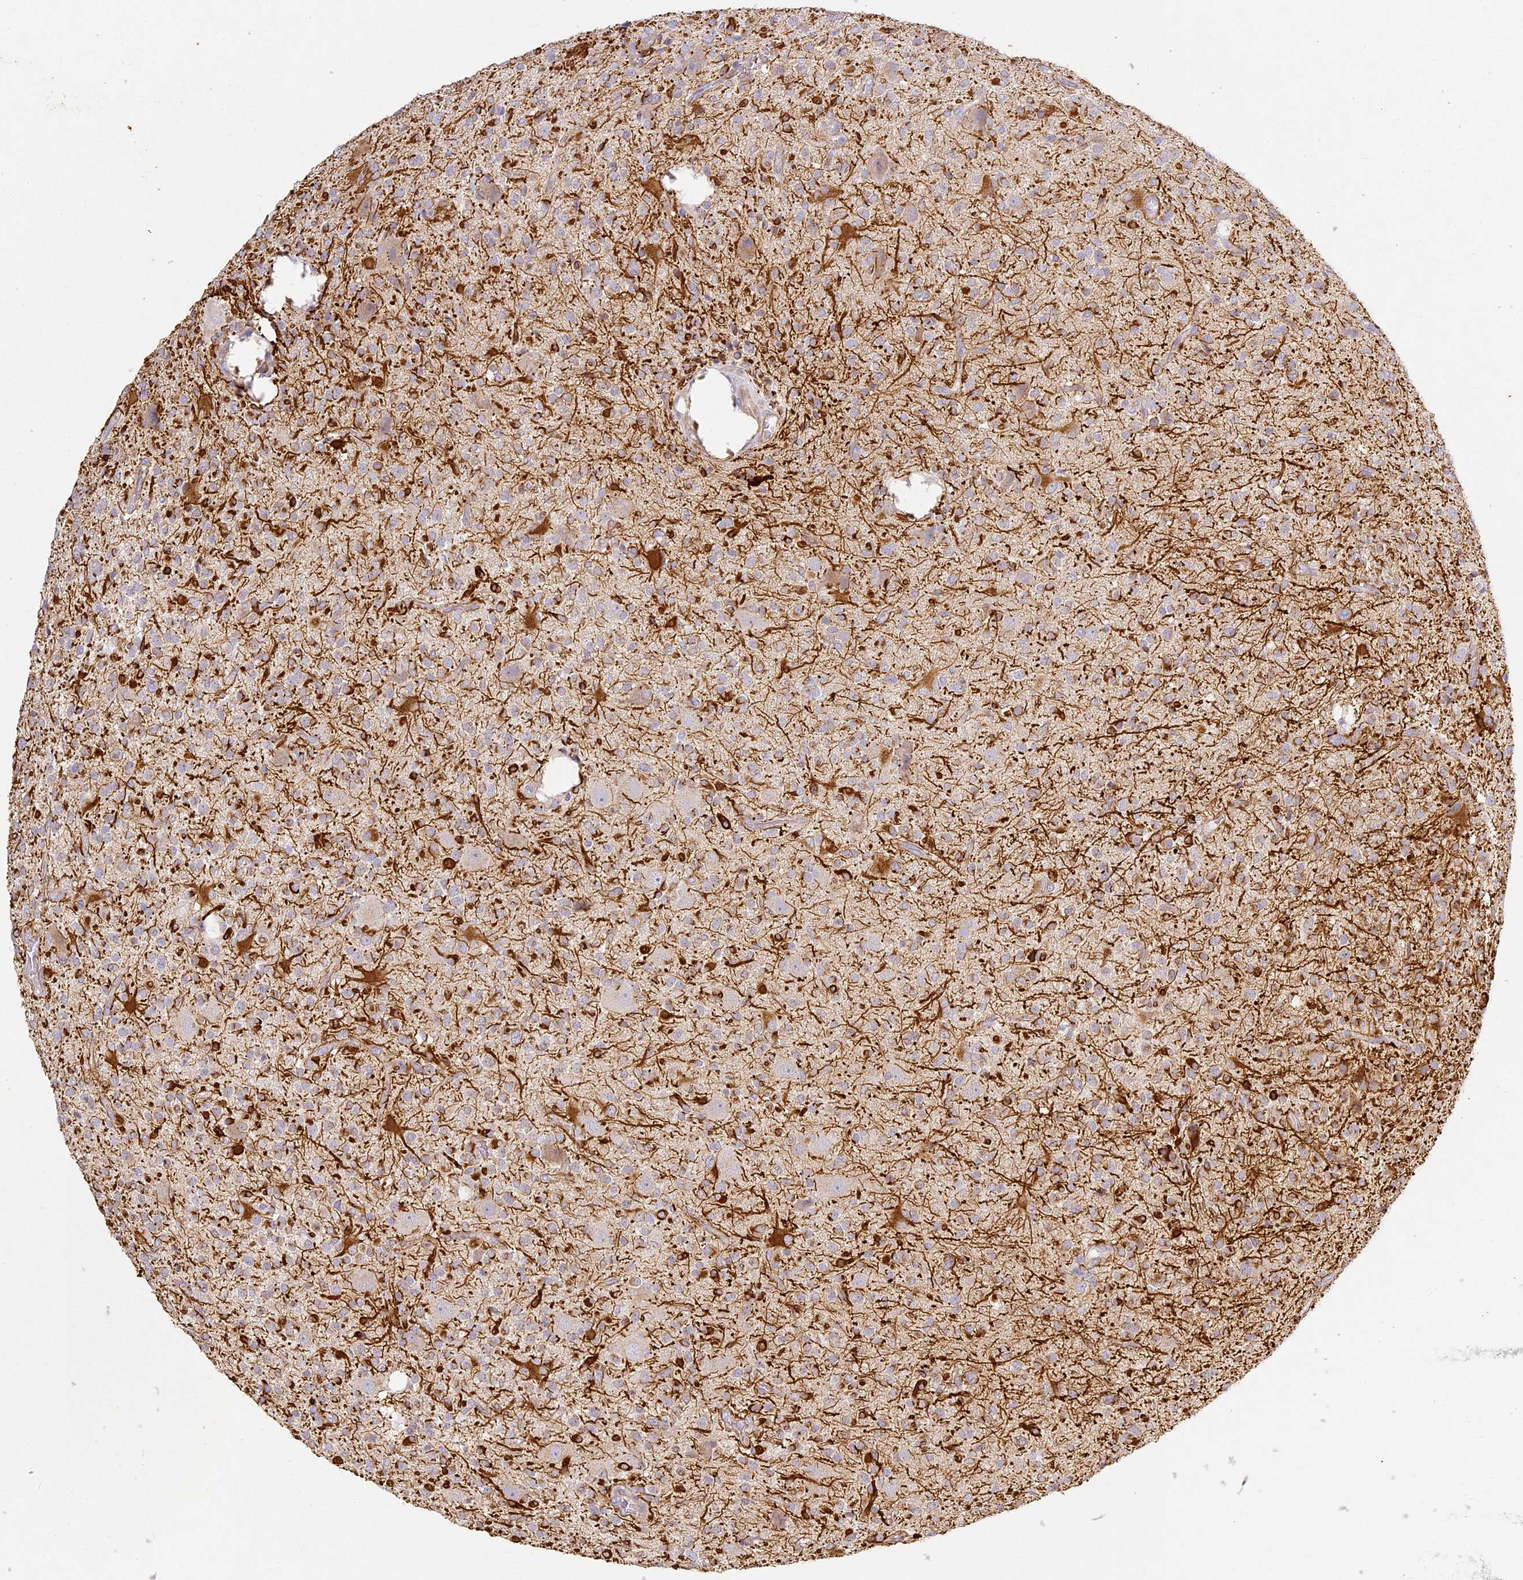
{"staining": {"intensity": "weak", "quantity": "<25%", "location": "cytoplasmic/membranous"}, "tissue": "glioma", "cell_type": "Tumor cells", "image_type": "cancer", "snomed": [{"axis": "morphology", "description": "Glioma, malignant, High grade"}, {"axis": "topography", "description": "Brain"}], "caption": "This is an IHC micrograph of malignant high-grade glioma. There is no expression in tumor cells.", "gene": "MED28", "patient": {"sex": "male", "age": 34}}